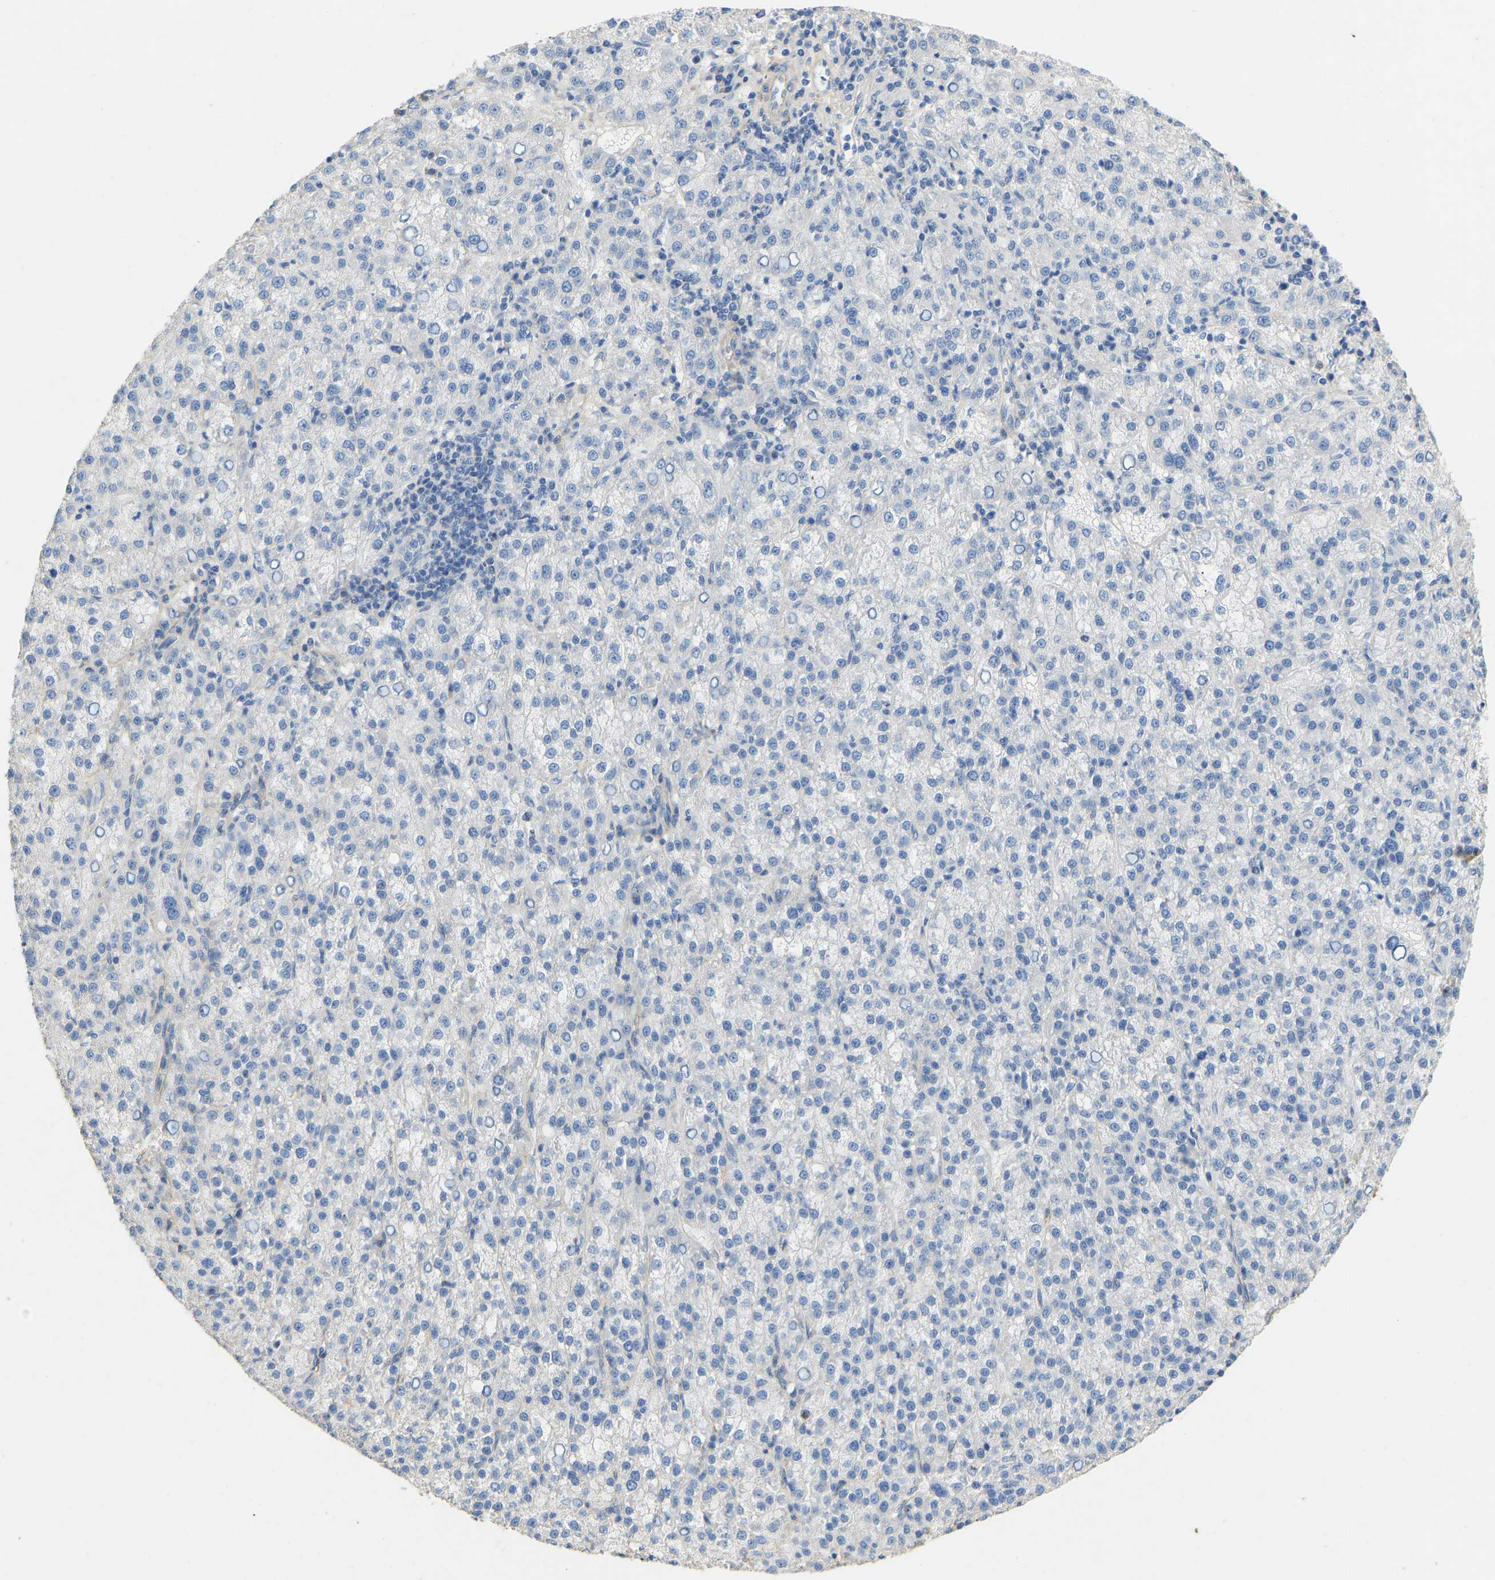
{"staining": {"intensity": "negative", "quantity": "none", "location": "none"}, "tissue": "liver cancer", "cell_type": "Tumor cells", "image_type": "cancer", "snomed": [{"axis": "morphology", "description": "Carcinoma, Hepatocellular, NOS"}, {"axis": "topography", "description": "Liver"}], "caption": "Human liver cancer stained for a protein using immunohistochemistry (IHC) exhibits no staining in tumor cells.", "gene": "TECTA", "patient": {"sex": "female", "age": 58}}